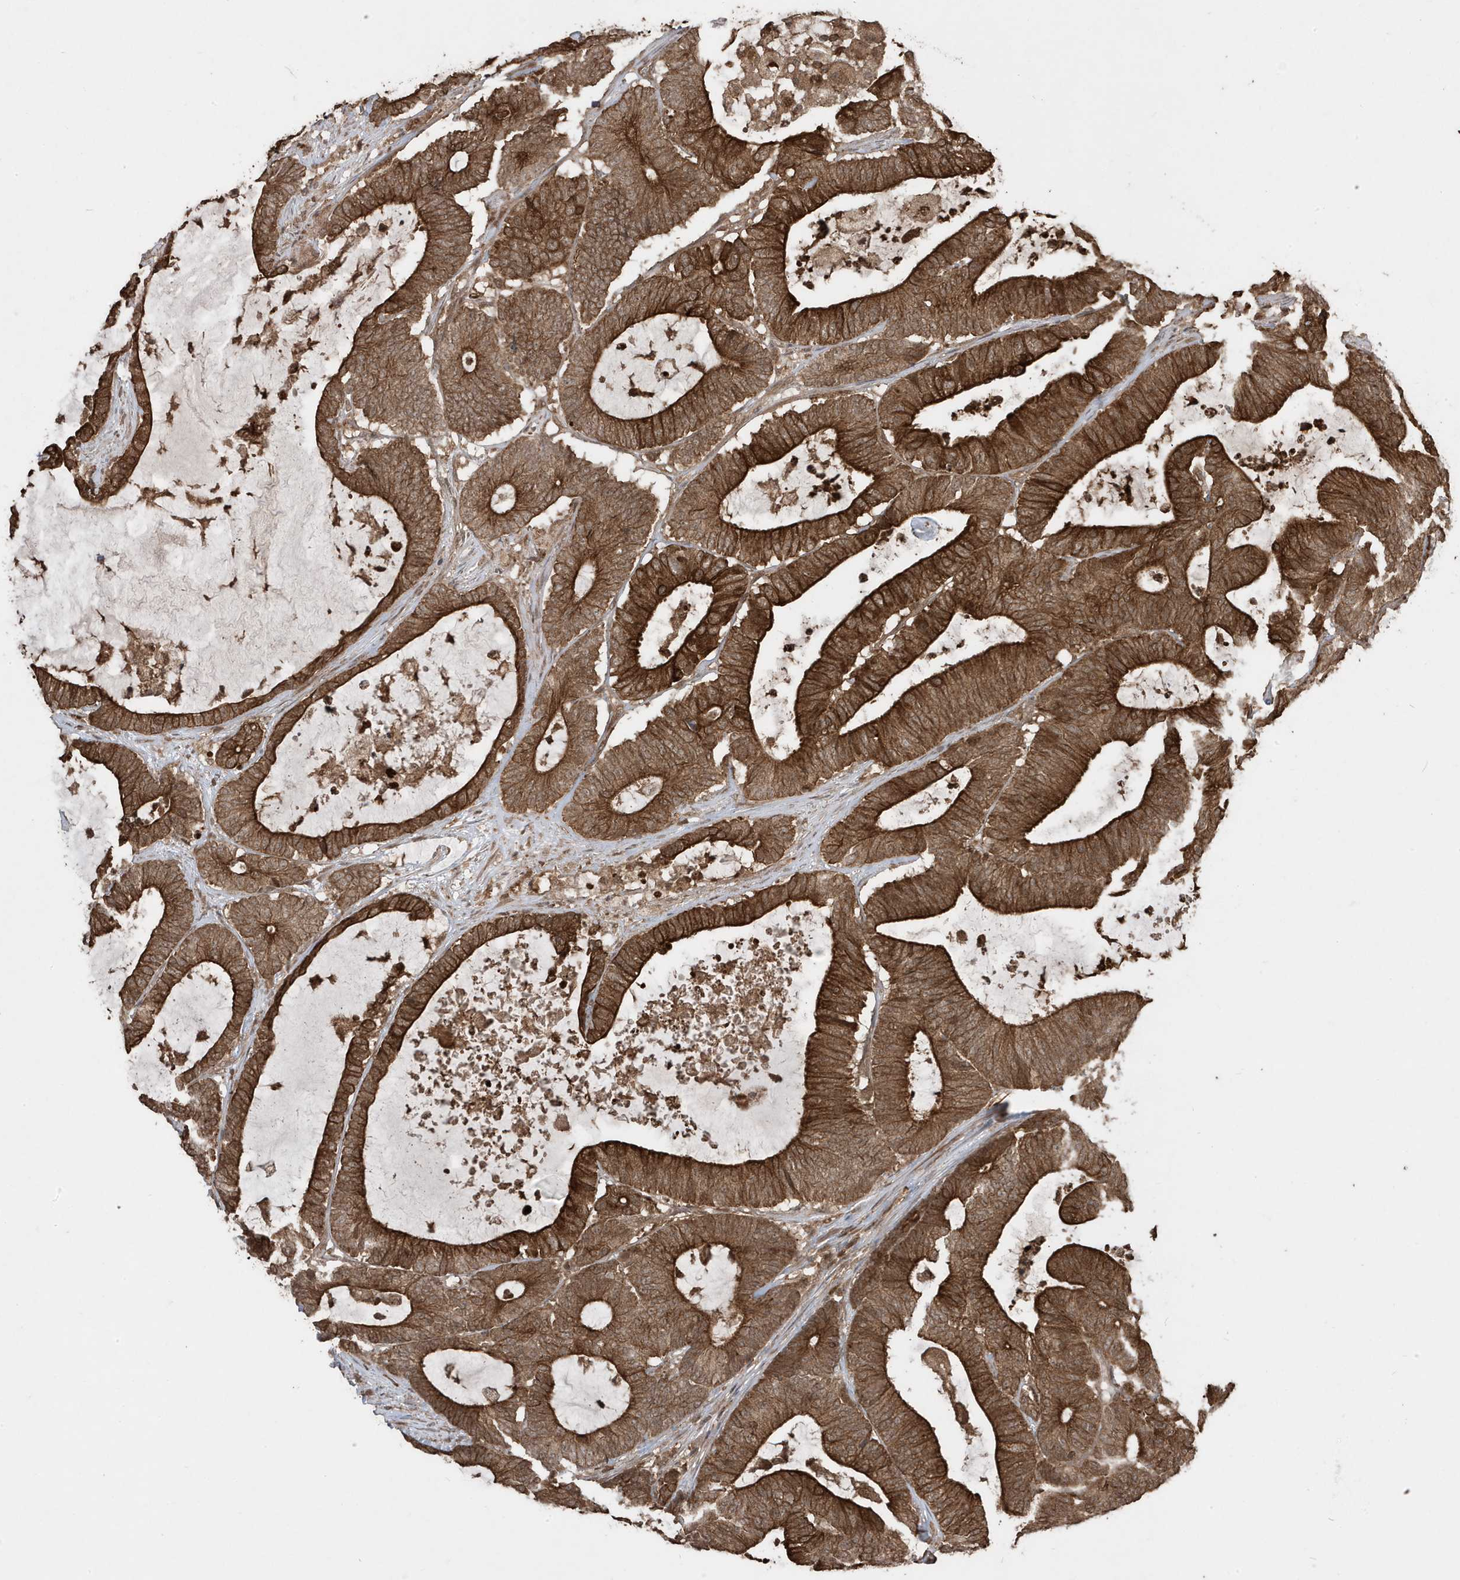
{"staining": {"intensity": "strong", "quantity": ">75%", "location": "cytoplasmic/membranous"}, "tissue": "colorectal cancer", "cell_type": "Tumor cells", "image_type": "cancer", "snomed": [{"axis": "morphology", "description": "Adenocarcinoma, NOS"}, {"axis": "topography", "description": "Colon"}], "caption": "Colorectal adenocarcinoma stained with a protein marker exhibits strong staining in tumor cells.", "gene": "ASAP1", "patient": {"sex": "female", "age": 84}}